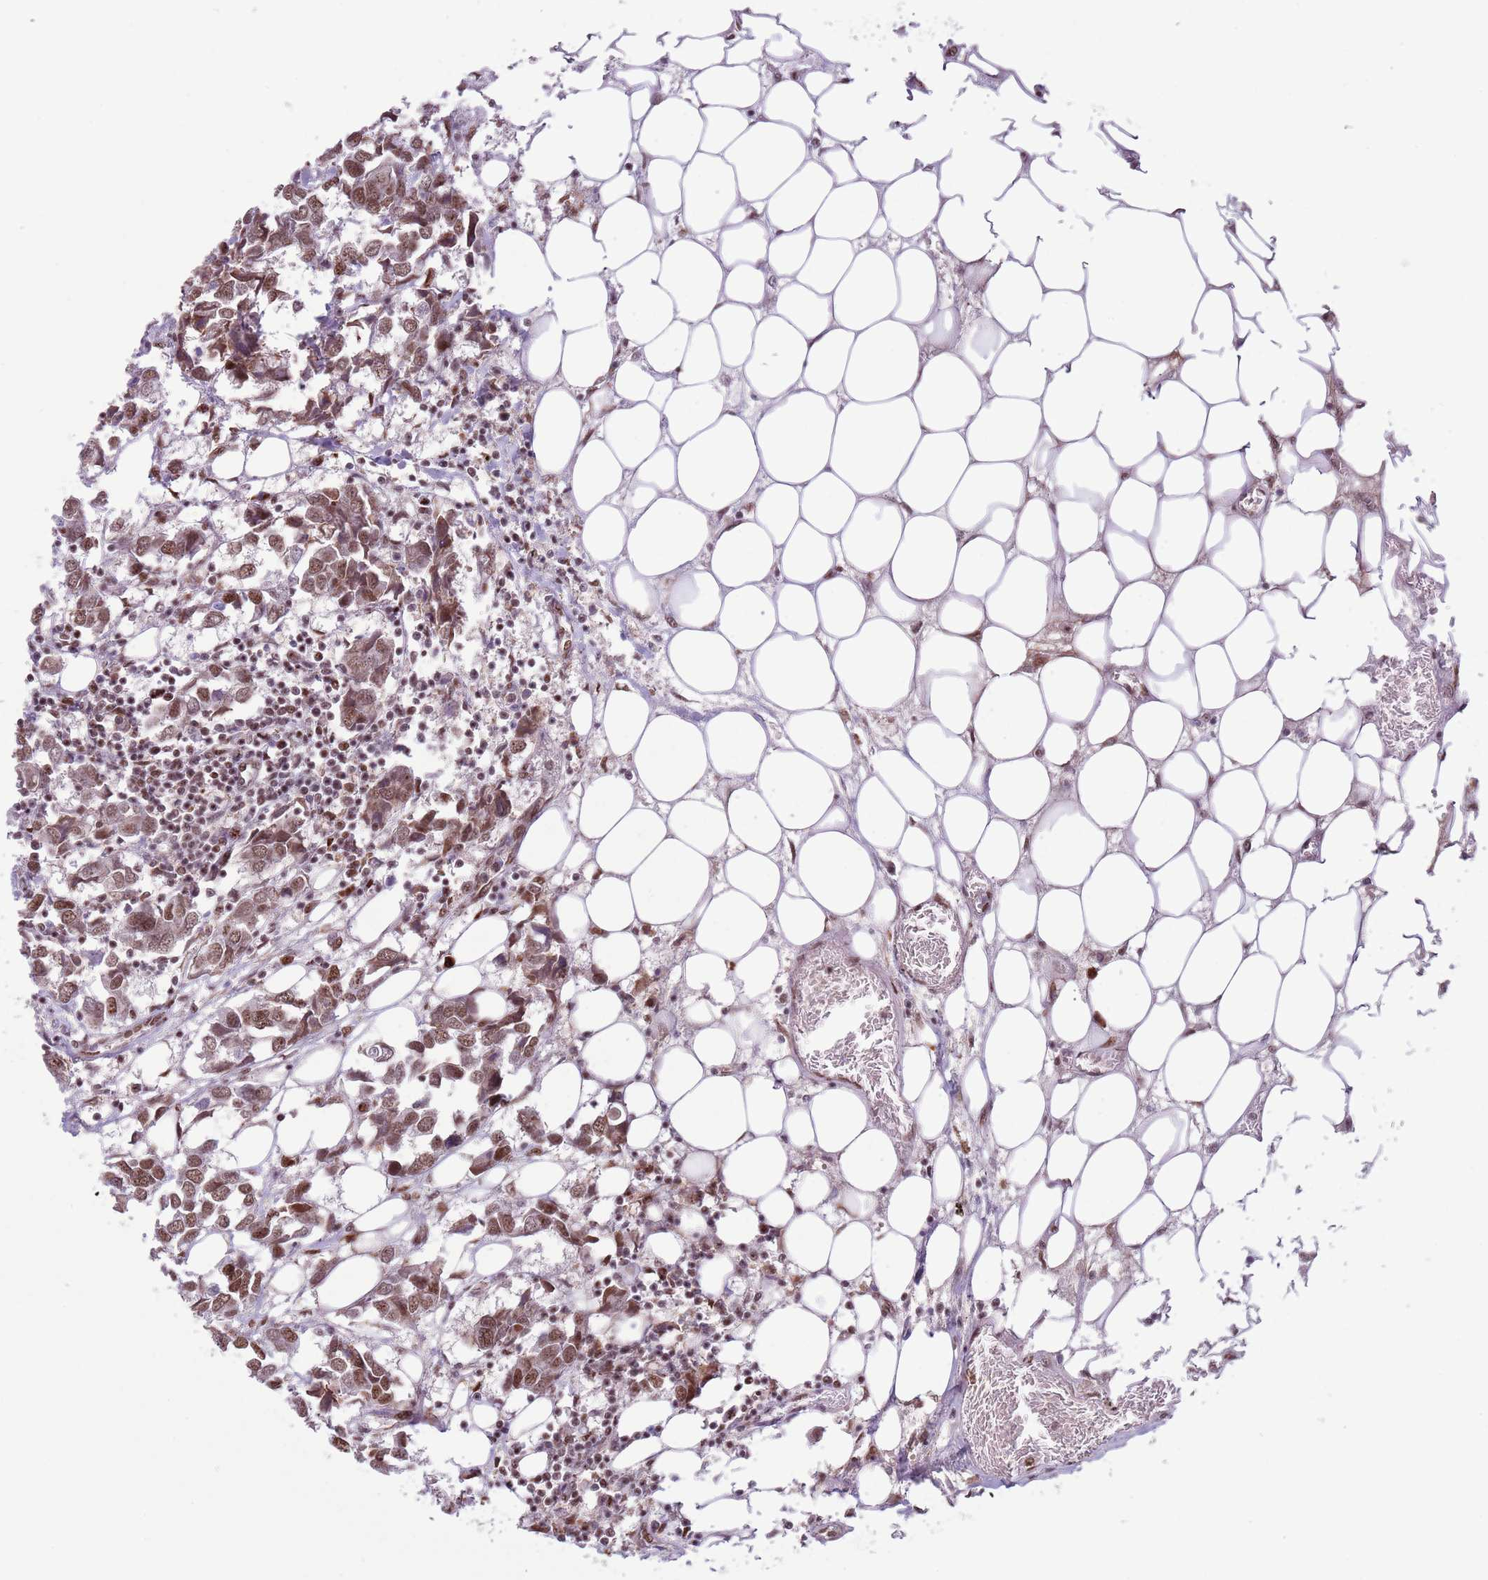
{"staining": {"intensity": "moderate", "quantity": ">75%", "location": "cytoplasmic/membranous,nuclear"}, "tissue": "breast cancer", "cell_type": "Tumor cells", "image_type": "cancer", "snomed": [{"axis": "morphology", "description": "Duct carcinoma"}, {"axis": "topography", "description": "Breast"}], "caption": "This is an image of immunohistochemistry staining of breast cancer, which shows moderate positivity in the cytoplasmic/membranous and nuclear of tumor cells.", "gene": "SIPA1L3", "patient": {"sex": "female", "age": 83}}